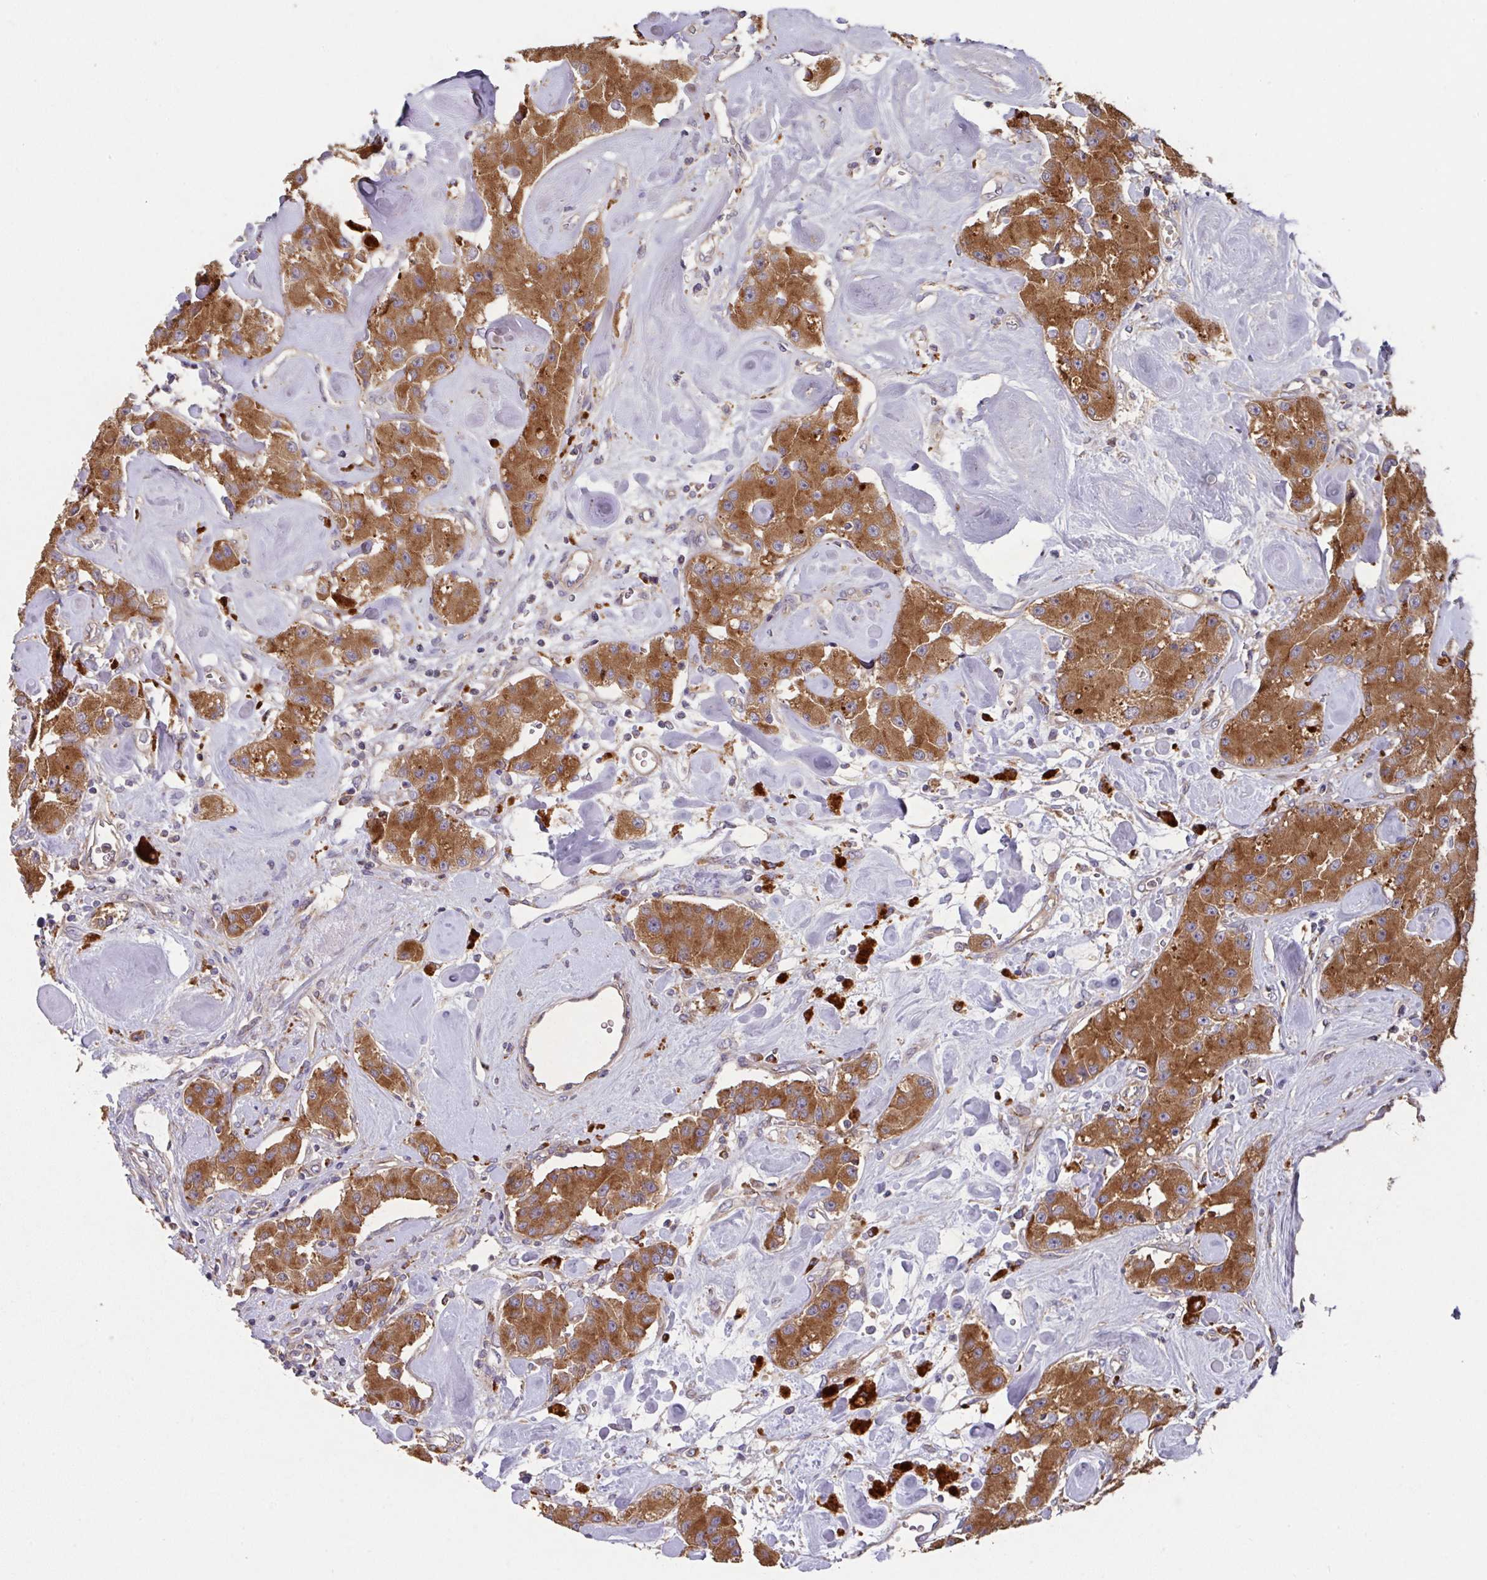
{"staining": {"intensity": "strong", "quantity": ">75%", "location": "cytoplasmic/membranous"}, "tissue": "carcinoid", "cell_type": "Tumor cells", "image_type": "cancer", "snomed": [{"axis": "morphology", "description": "Carcinoid, malignant, NOS"}, {"axis": "topography", "description": "Pancreas"}], "caption": "DAB immunohistochemical staining of human carcinoid demonstrates strong cytoplasmic/membranous protein staining in approximately >75% of tumor cells.", "gene": "TRIM14", "patient": {"sex": "male", "age": 41}}